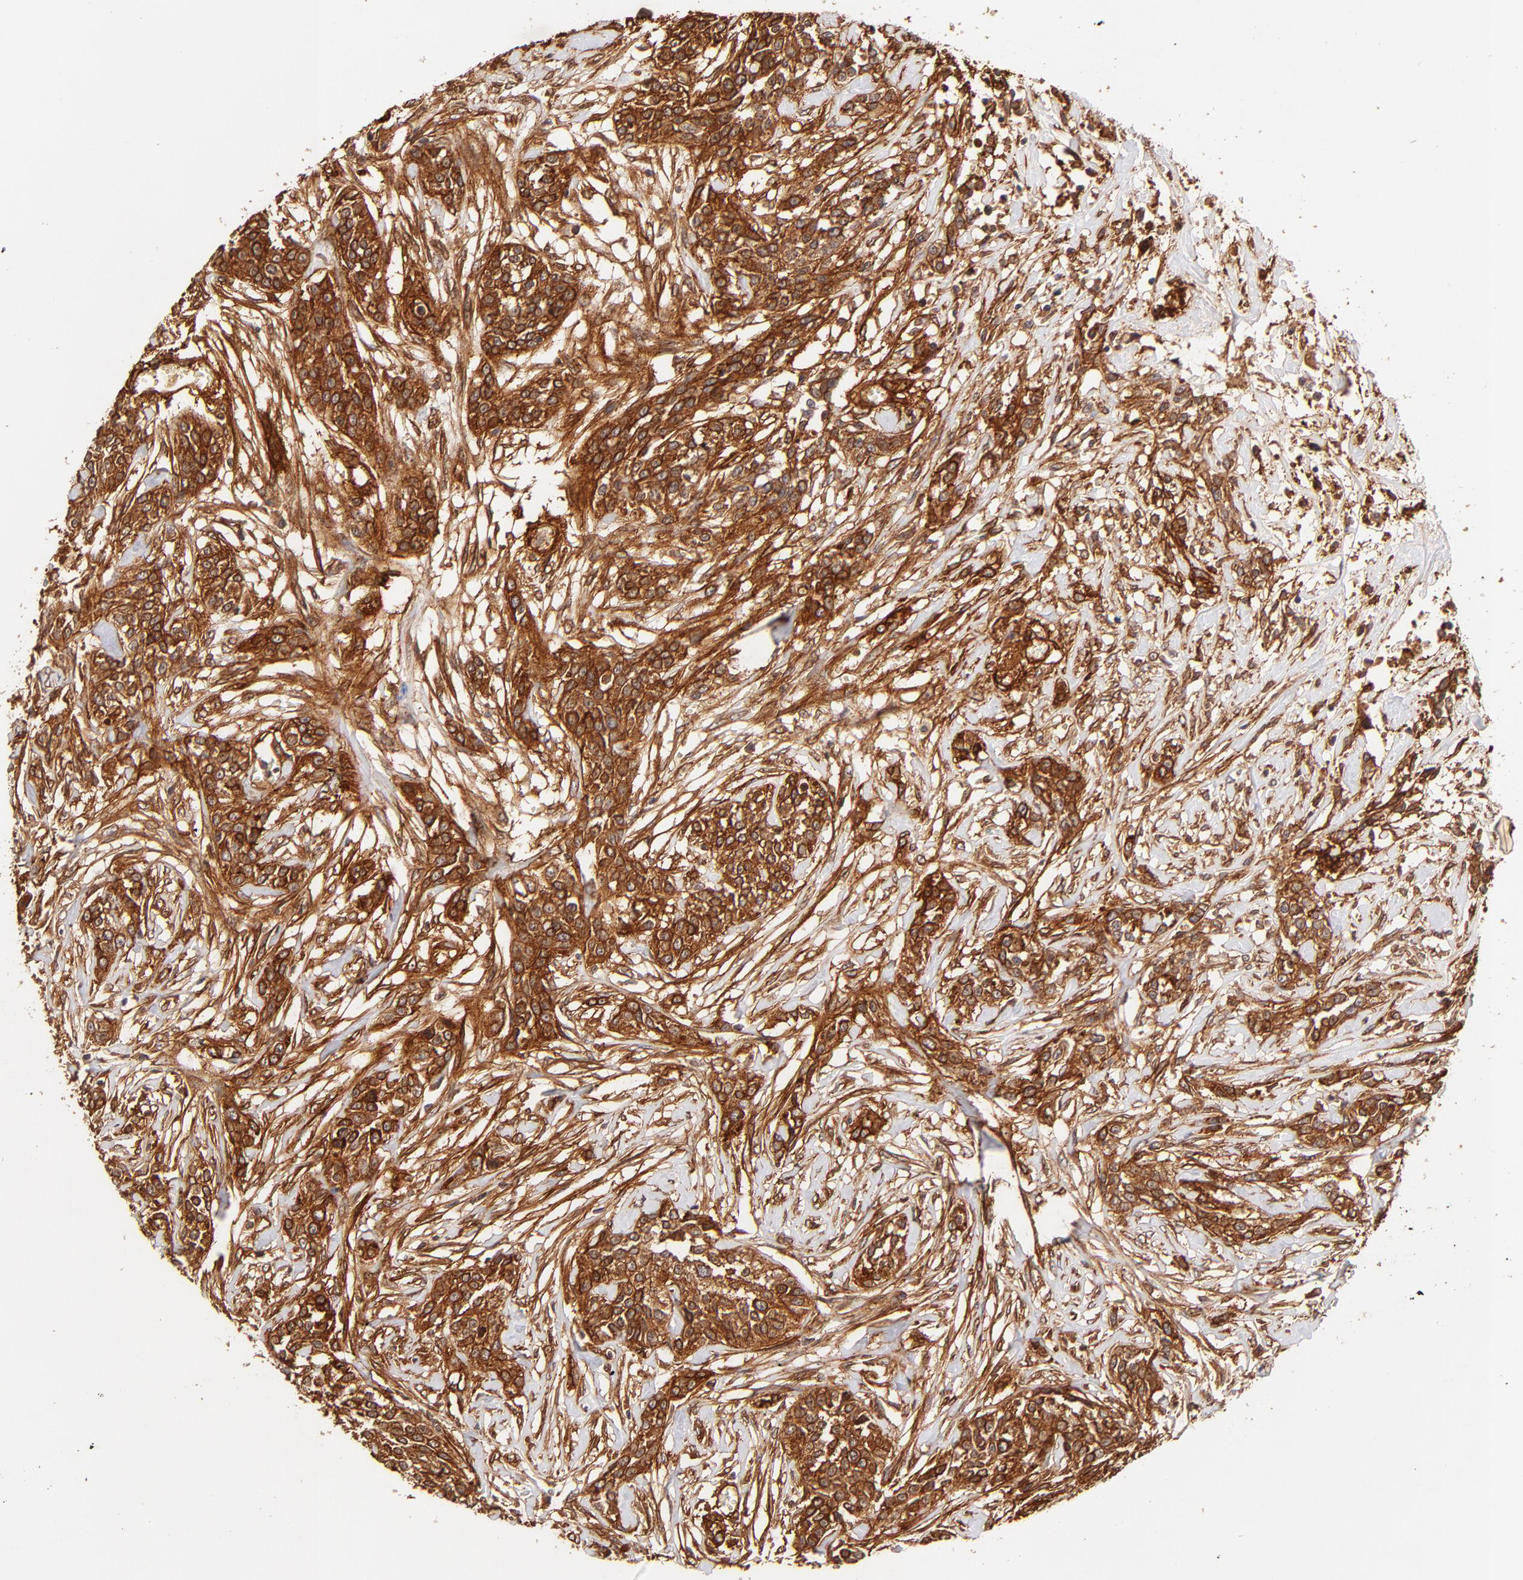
{"staining": {"intensity": "strong", "quantity": ">75%", "location": "cytoplasmic/membranous"}, "tissue": "urothelial cancer", "cell_type": "Tumor cells", "image_type": "cancer", "snomed": [{"axis": "morphology", "description": "Urothelial carcinoma, High grade"}, {"axis": "topography", "description": "Urinary bladder"}], "caption": "High-grade urothelial carcinoma stained with a brown dye reveals strong cytoplasmic/membranous positive staining in approximately >75% of tumor cells.", "gene": "ITGB1", "patient": {"sex": "male", "age": 56}}